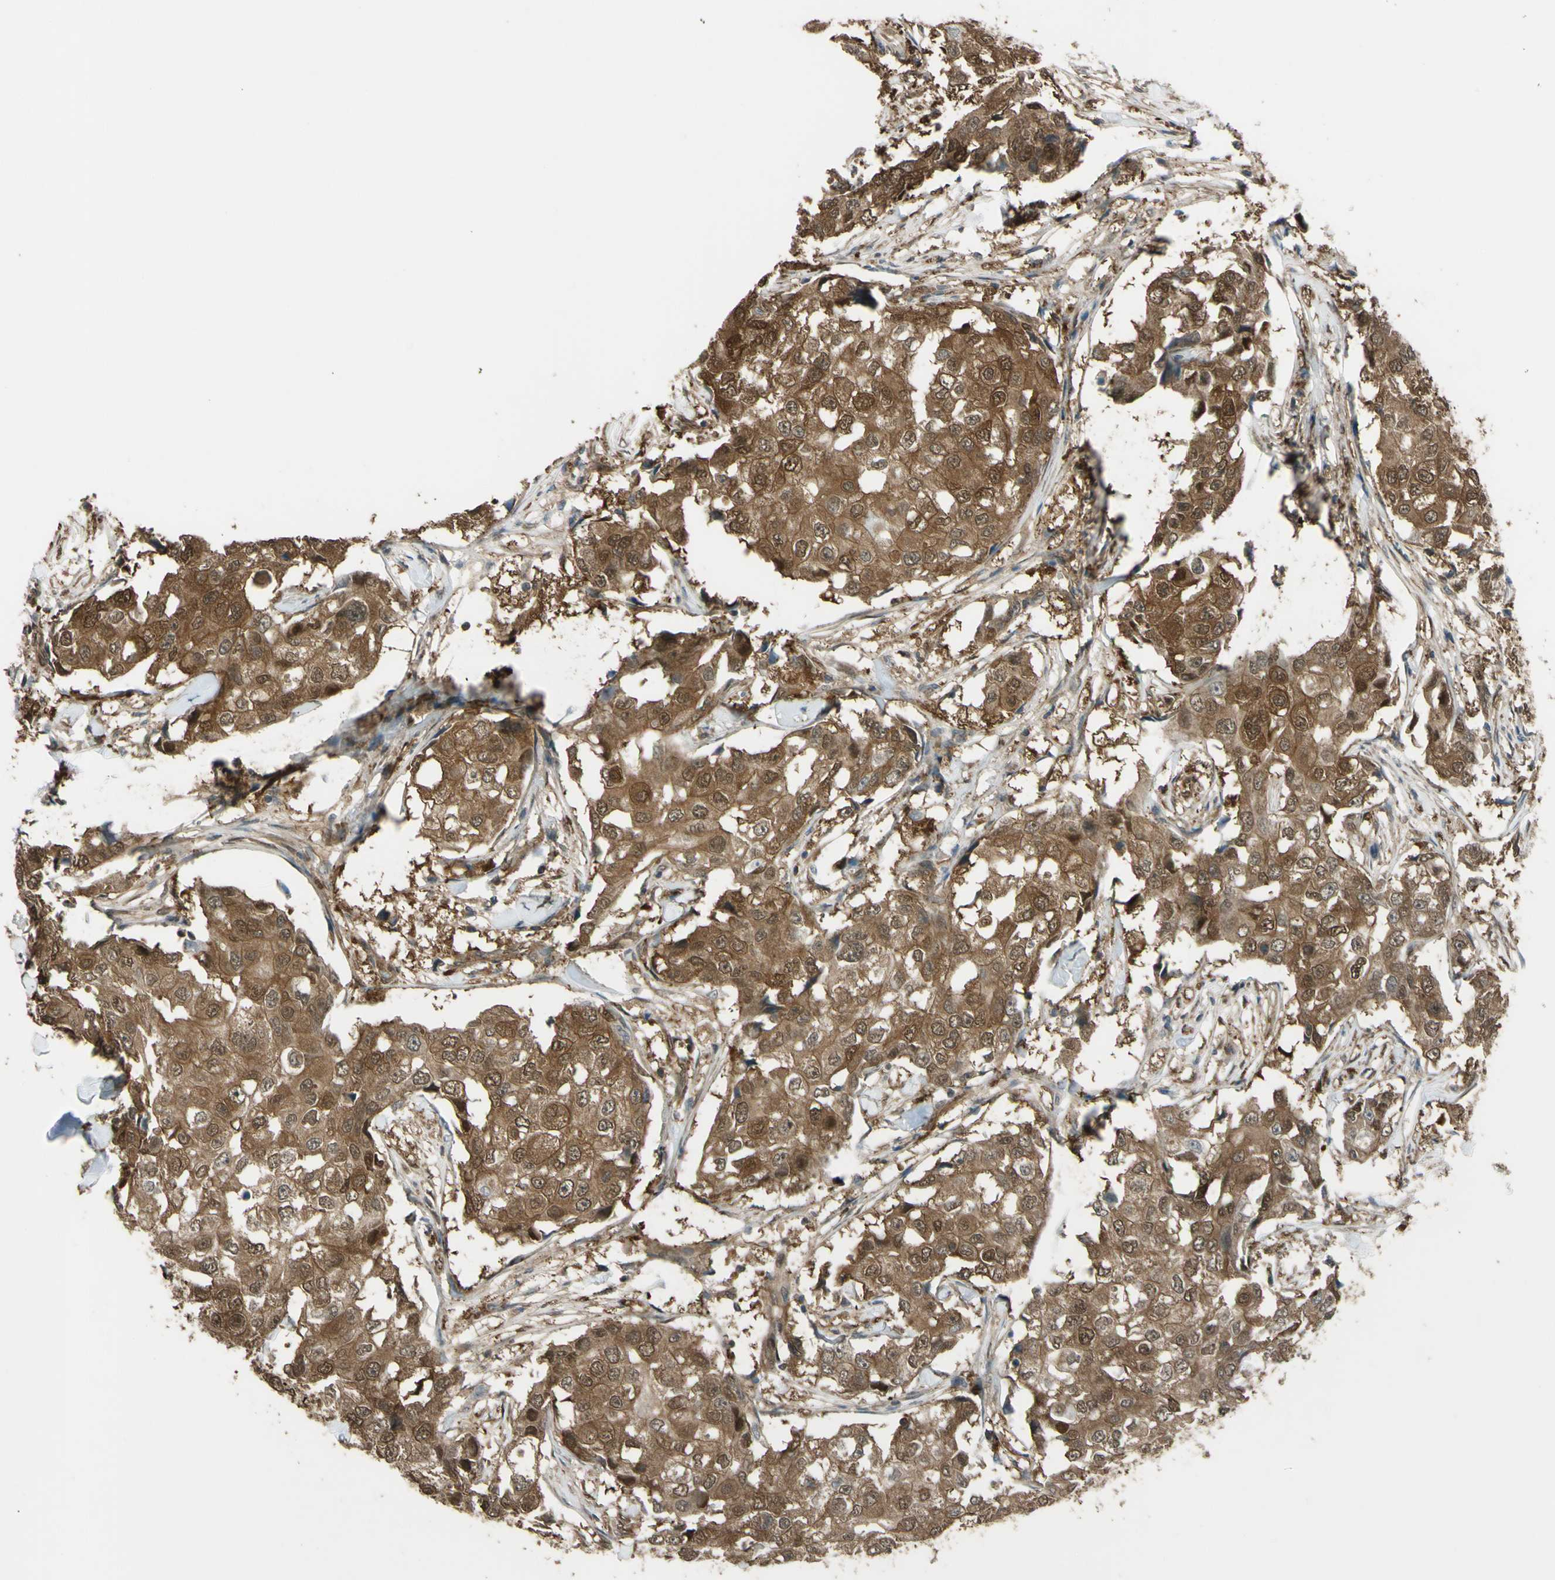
{"staining": {"intensity": "moderate", "quantity": ">75%", "location": "cytoplasmic/membranous,nuclear"}, "tissue": "breast cancer", "cell_type": "Tumor cells", "image_type": "cancer", "snomed": [{"axis": "morphology", "description": "Duct carcinoma"}, {"axis": "topography", "description": "Breast"}], "caption": "DAB (3,3'-diaminobenzidine) immunohistochemical staining of human breast cancer (invasive ductal carcinoma) reveals moderate cytoplasmic/membranous and nuclear protein positivity in about >75% of tumor cells.", "gene": "YWHAQ", "patient": {"sex": "female", "age": 27}}